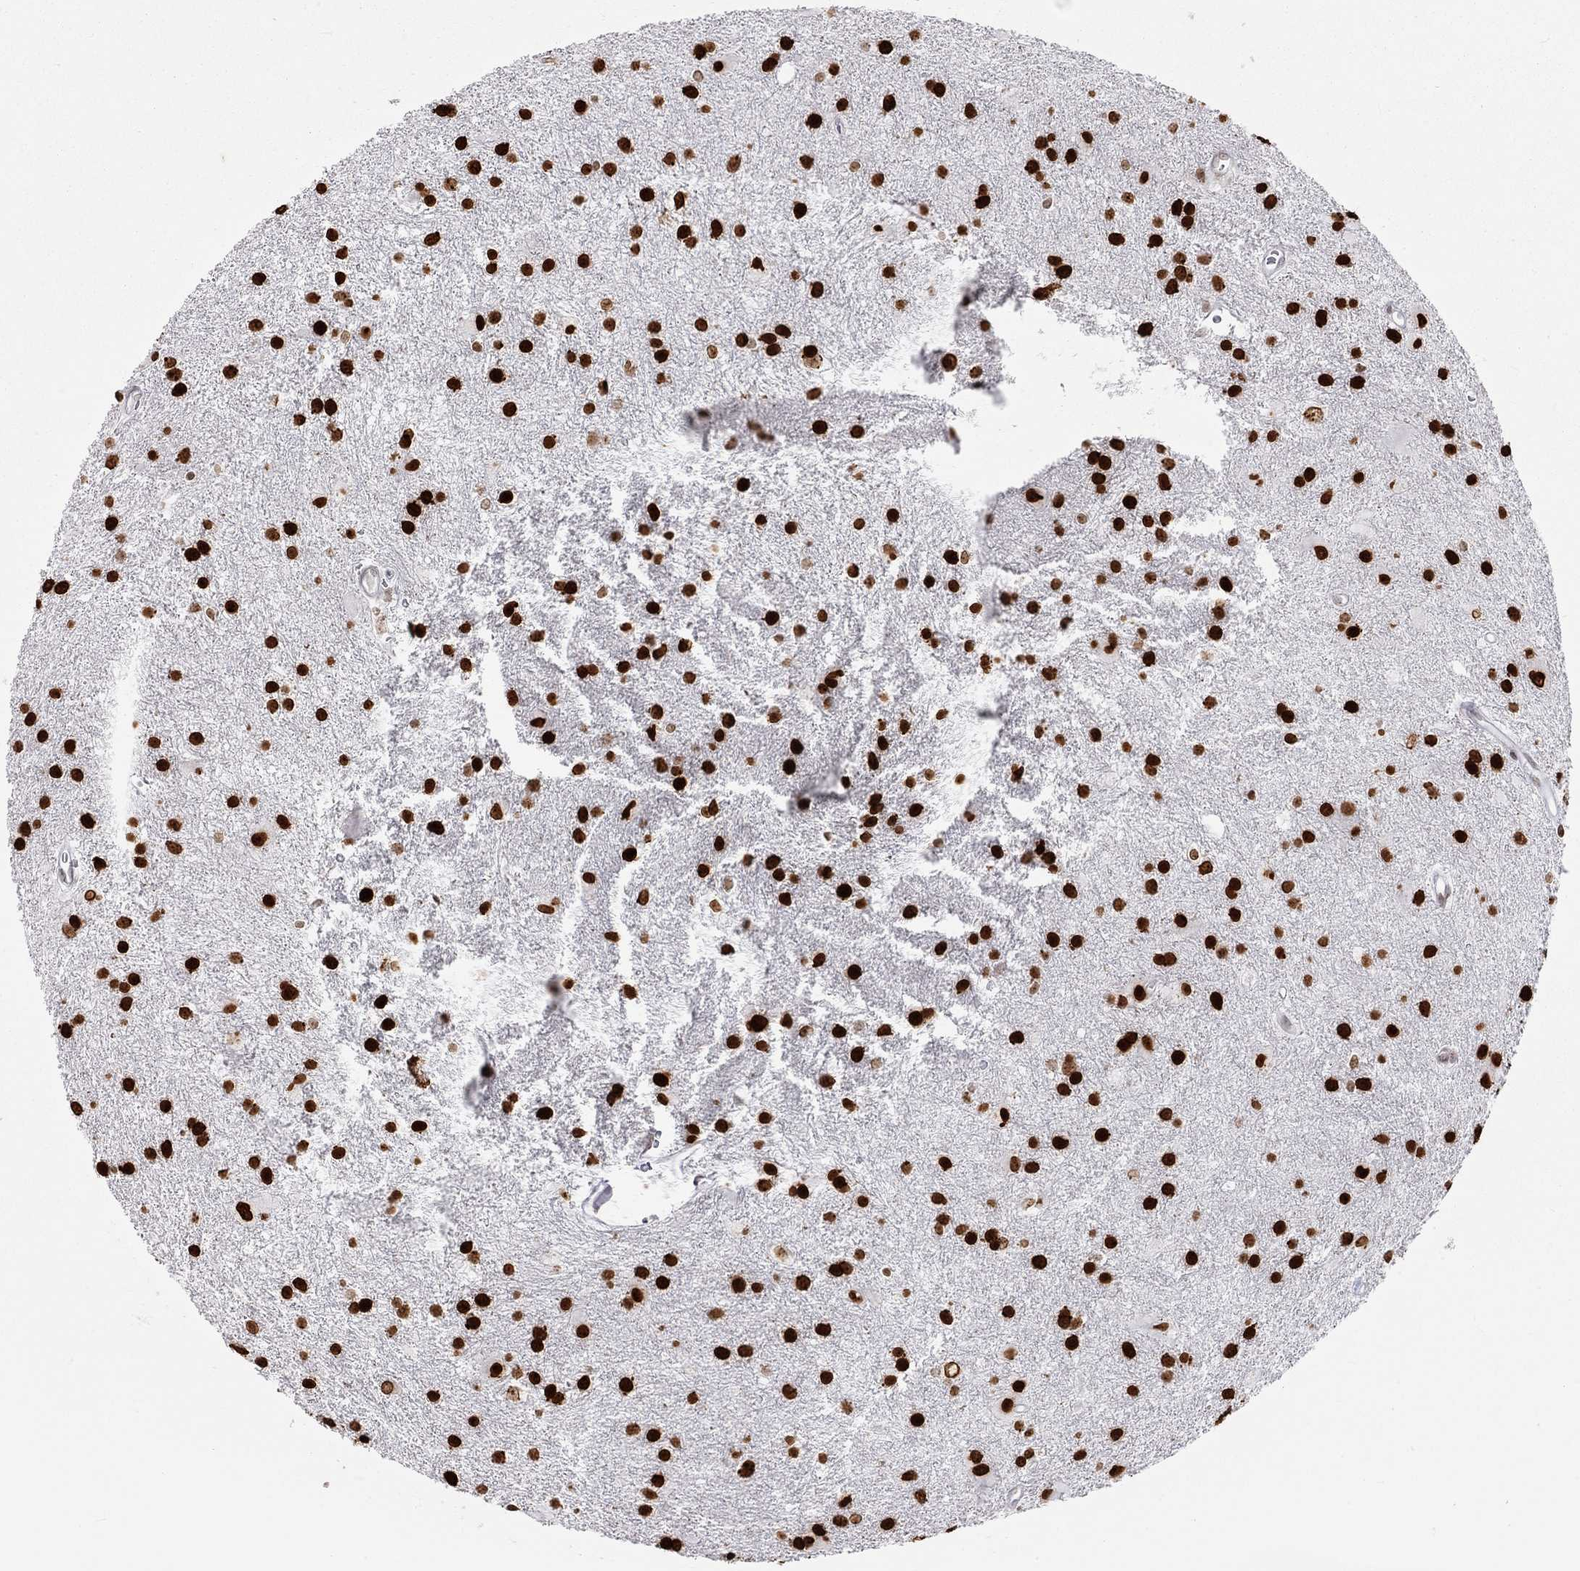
{"staining": {"intensity": "strong", "quantity": ">75%", "location": "nuclear"}, "tissue": "glioma", "cell_type": "Tumor cells", "image_type": "cancer", "snomed": [{"axis": "morphology", "description": "Glioma, malignant, Low grade"}, {"axis": "topography", "description": "Brain"}], "caption": "Glioma stained with a protein marker exhibits strong staining in tumor cells.", "gene": "H2AX", "patient": {"sex": "male", "age": 58}}